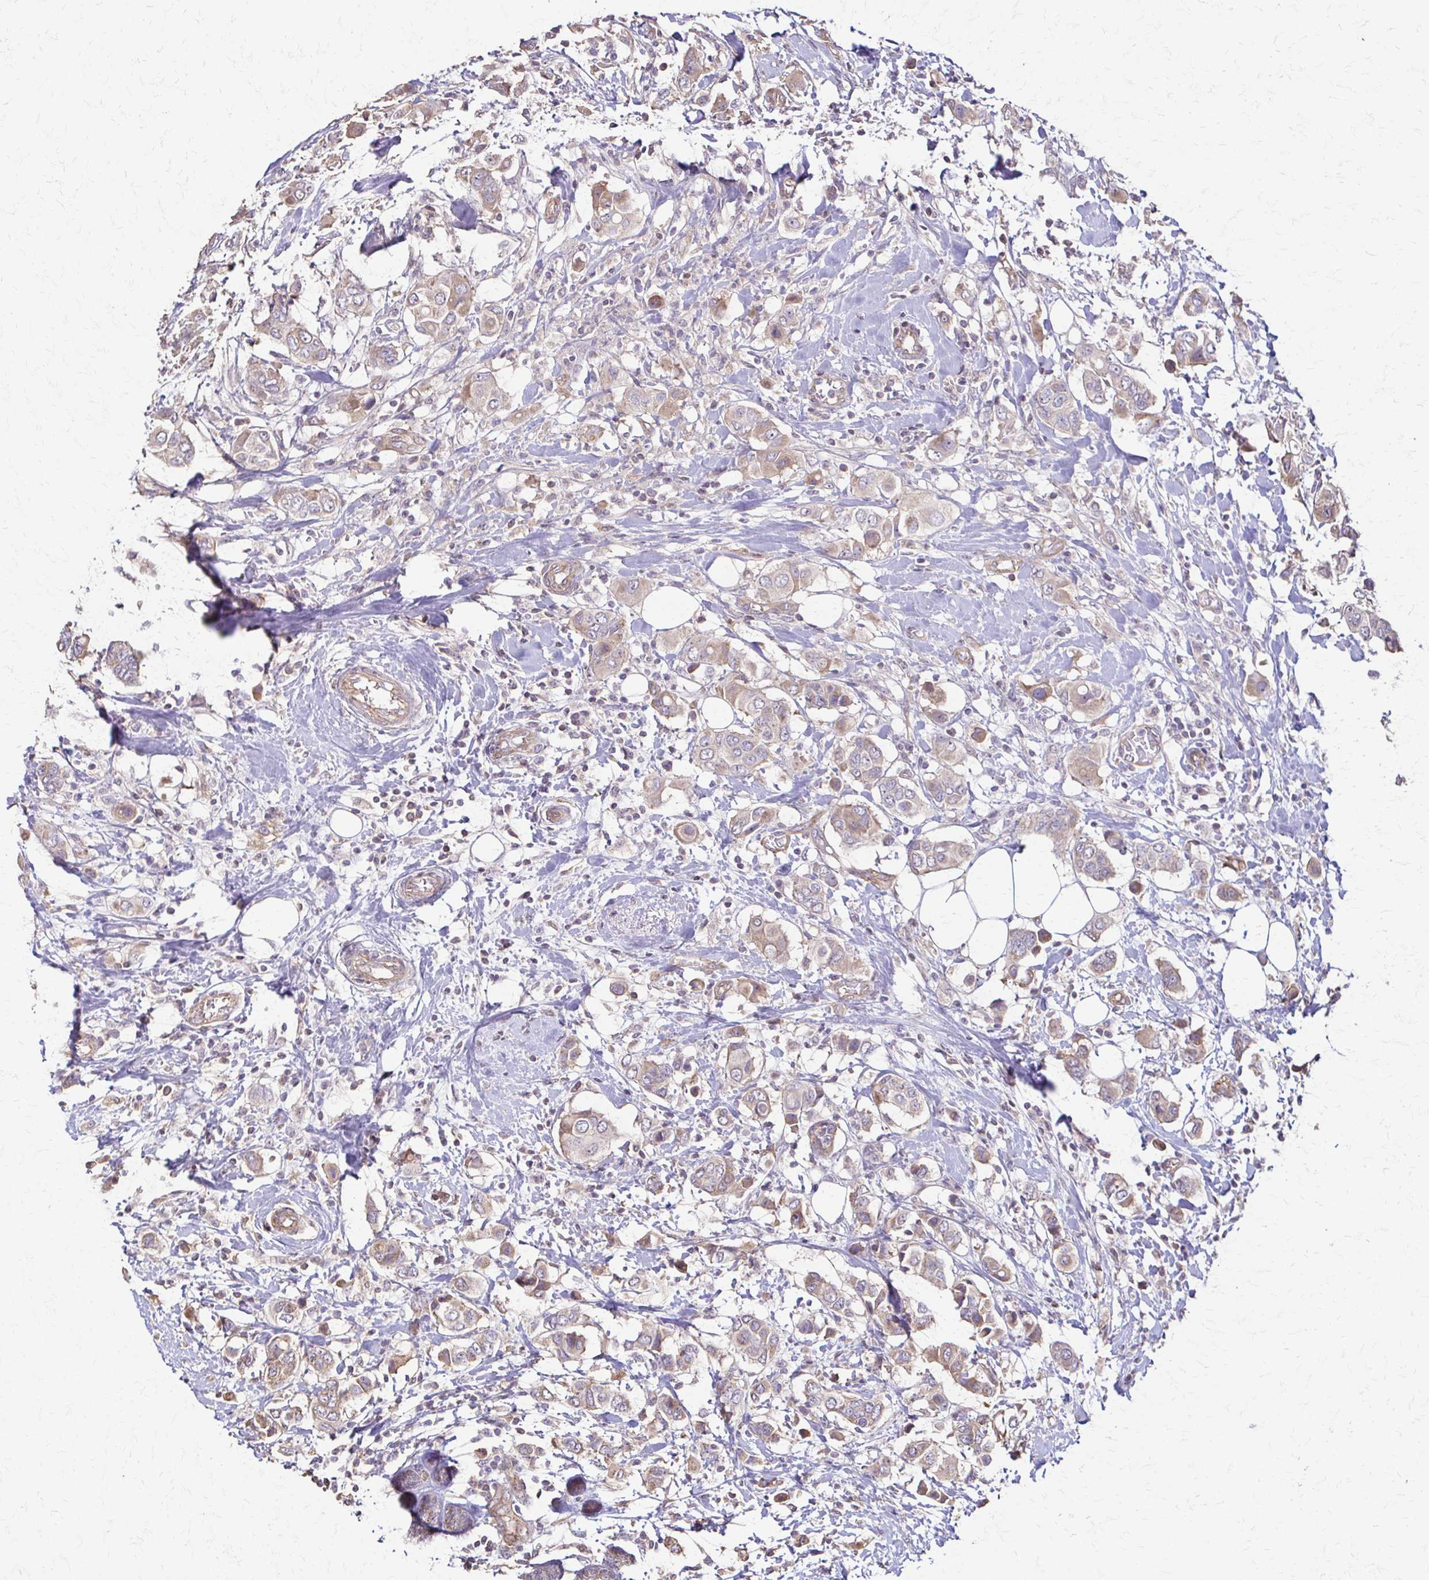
{"staining": {"intensity": "weak", "quantity": ">75%", "location": "cytoplasmic/membranous"}, "tissue": "breast cancer", "cell_type": "Tumor cells", "image_type": "cancer", "snomed": [{"axis": "morphology", "description": "Lobular carcinoma"}, {"axis": "topography", "description": "Breast"}], "caption": "Breast lobular carcinoma stained for a protein (brown) displays weak cytoplasmic/membranous positive expression in approximately >75% of tumor cells.", "gene": "IL18BP", "patient": {"sex": "female", "age": 51}}